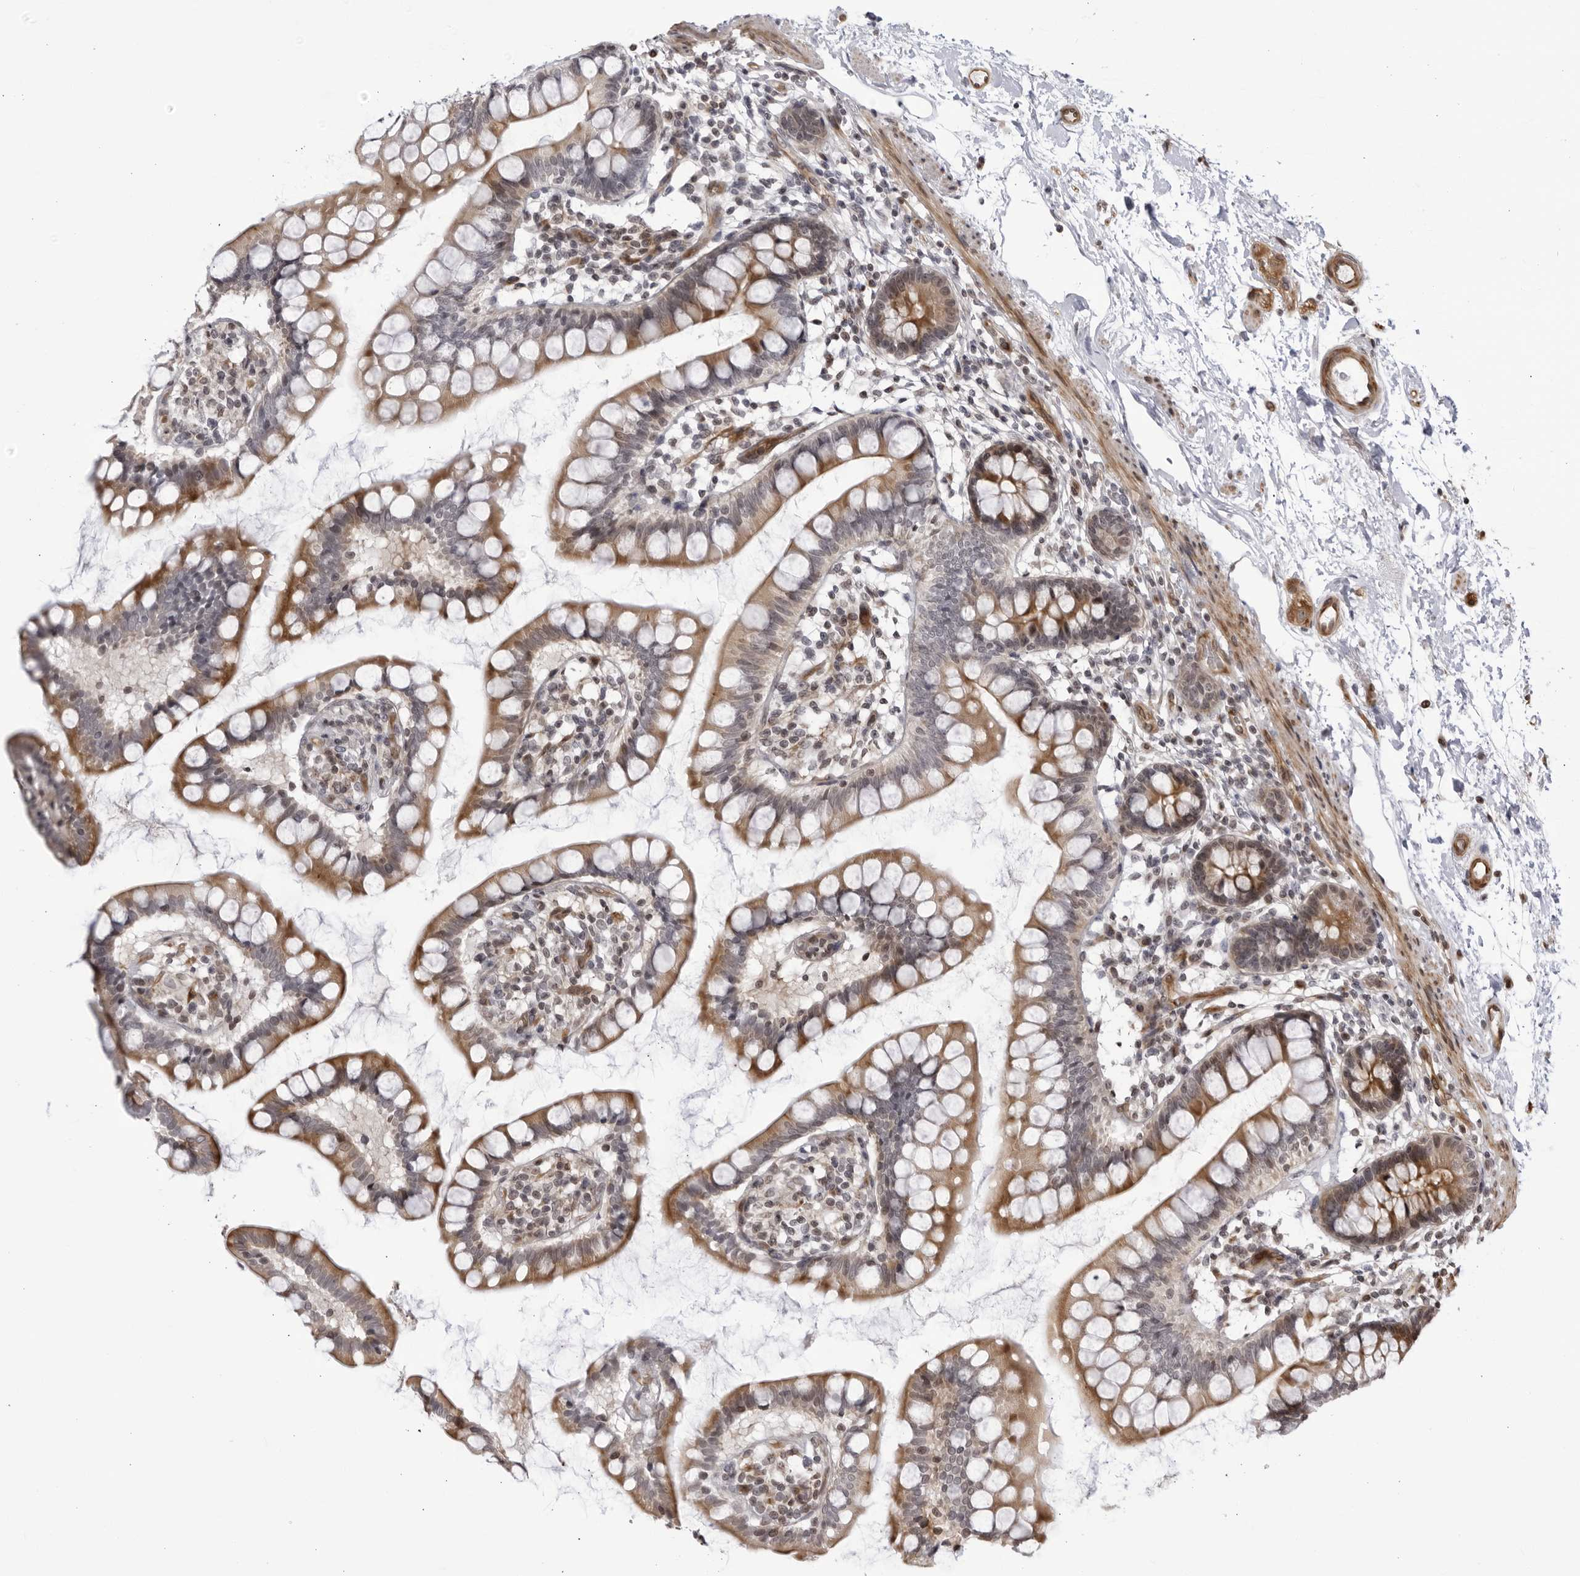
{"staining": {"intensity": "moderate", "quantity": ">75%", "location": "cytoplasmic/membranous"}, "tissue": "small intestine", "cell_type": "Glandular cells", "image_type": "normal", "snomed": [{"axis": "morphology", "description": "Normal tissue, NOS"}, {"axis": "topography", "description": "Small intestine"}], "caption": "Small intestine stained with IHC exhibits moderate cytoplasmic/membranous positivity in about >75% of glandular cells. The staining was performed using DAB, with brown indicating positive protein expression. Nuclei are stained blue with hematoxylin.", "gene": "CNBD1", "patient": {"sex": "female", "age": 84}}